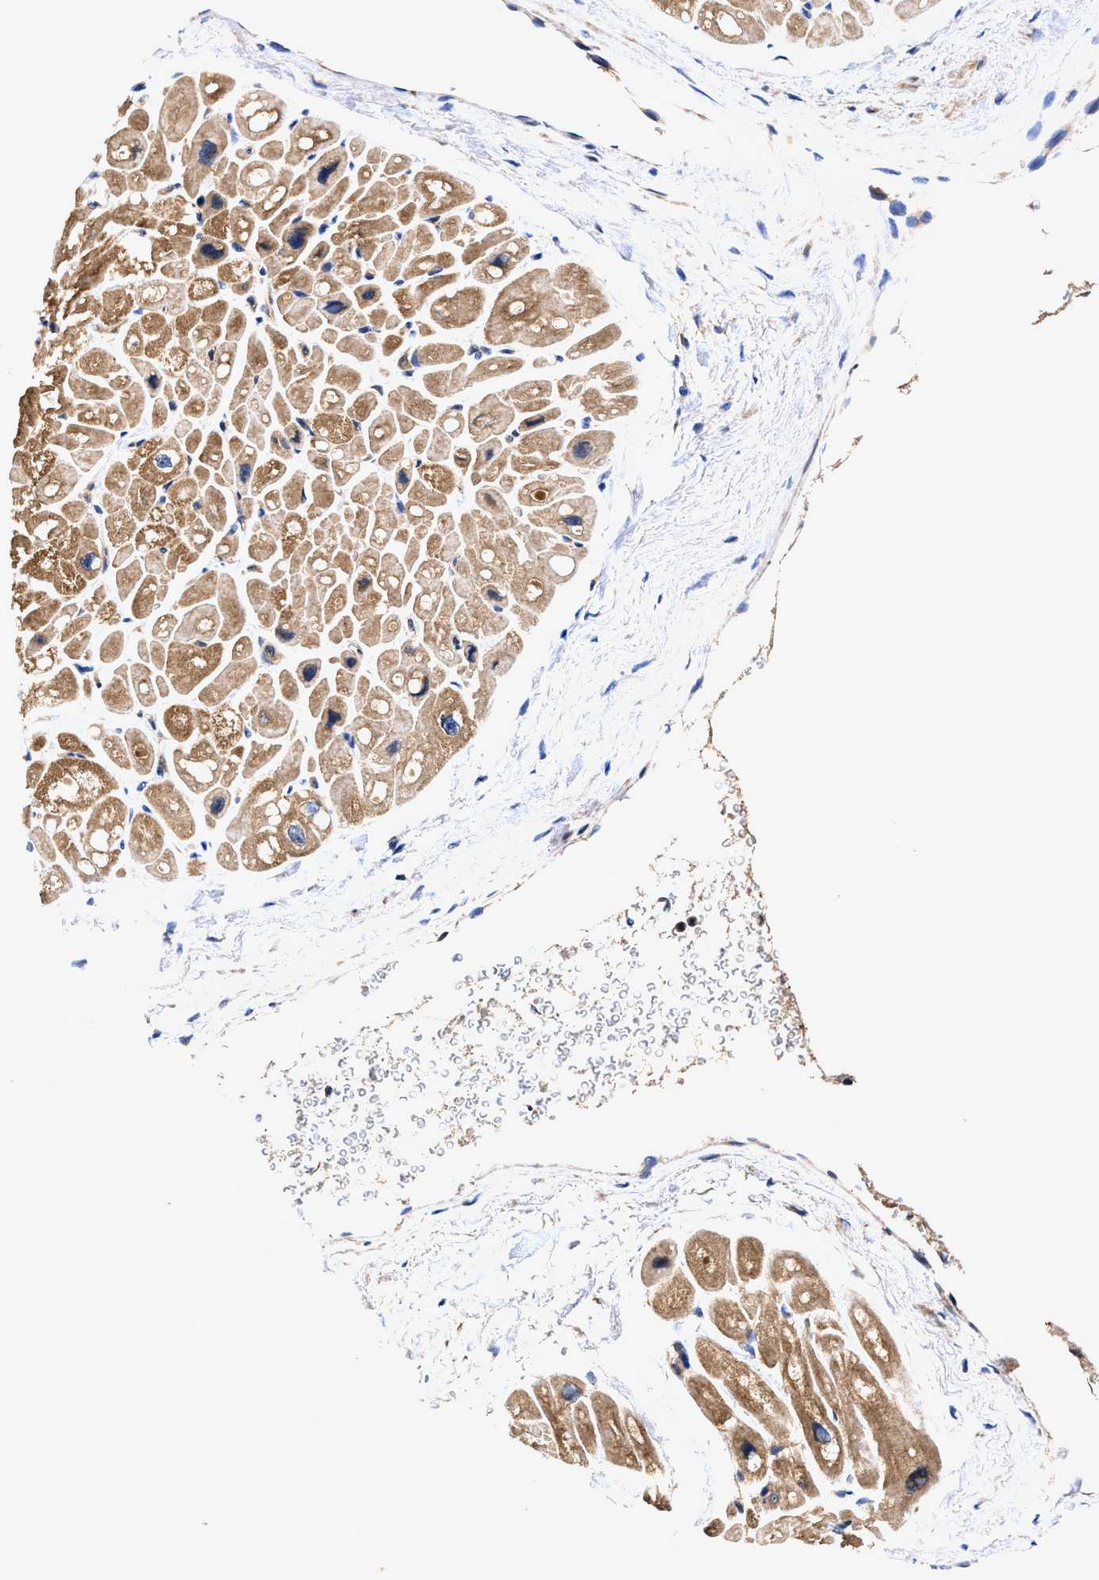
{"staining": {"intensity": "moderate", "quantity": ">75%", "location": "cytoplasmic/membranous"}, "tissue": "heart muscle", "cell_type": "Cardiomyocytes", "image_type": "normal", "snomed": [{"axis": "morphology", "description": "Normal tissue, NOS"}, {"axis": "topography", "description": "Heart"}], "caption": "Immunohistochemical staining of unremarkable heart muscle shows medium levels of moderate cytoplasmic/membranous positivity in approximately >75% of cardiomyocytes.", "gene": "EFNA4", "patient": {"sex": "male", "age": 49}}